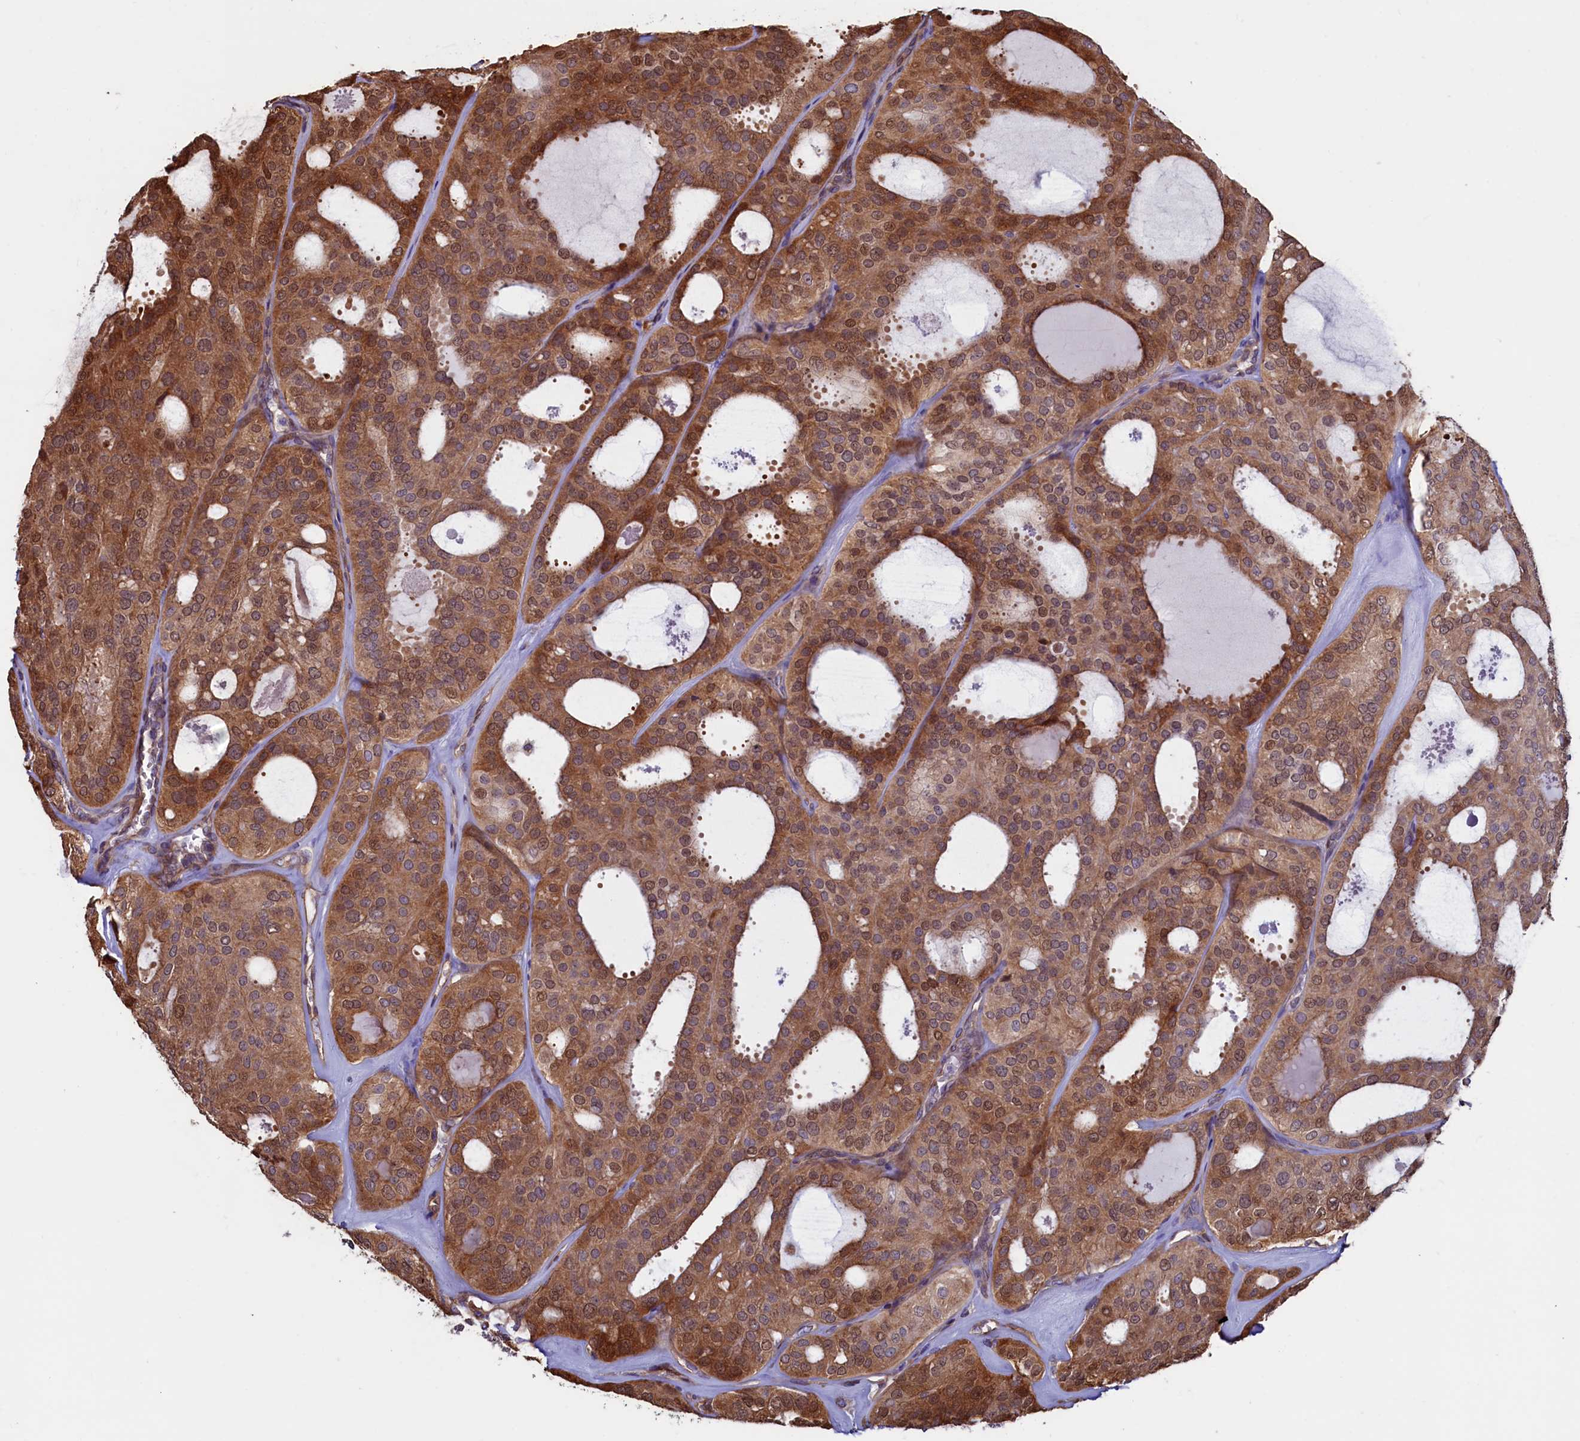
{"staining": {"intensity": "moderate", "quantity": ">75%", "location": "cytoplasmic/membranous,nuclear"}, "tissue": "thyroid cancer", "cell_type": "Tumor cells", "image_type": "cancer", "snomed": [{"axis": "morphology", "description": "Follicular adenoma carcinoma, NOS"}, {"axis": "topography", "description": "Thyroid gland"}], "caption": "The micrograph displays a brown stain indicating the presence of a protein in the cytoplasmic/membranous and nuclear of tumor cells in thyroid cancer. The staining is performed using DAB brown chromogen to label protein expression. The nuclei are counter-stained blue using hematoxylin.", "gene": "ATXN2L", "patient": {"sex": "male", "age": 75}}